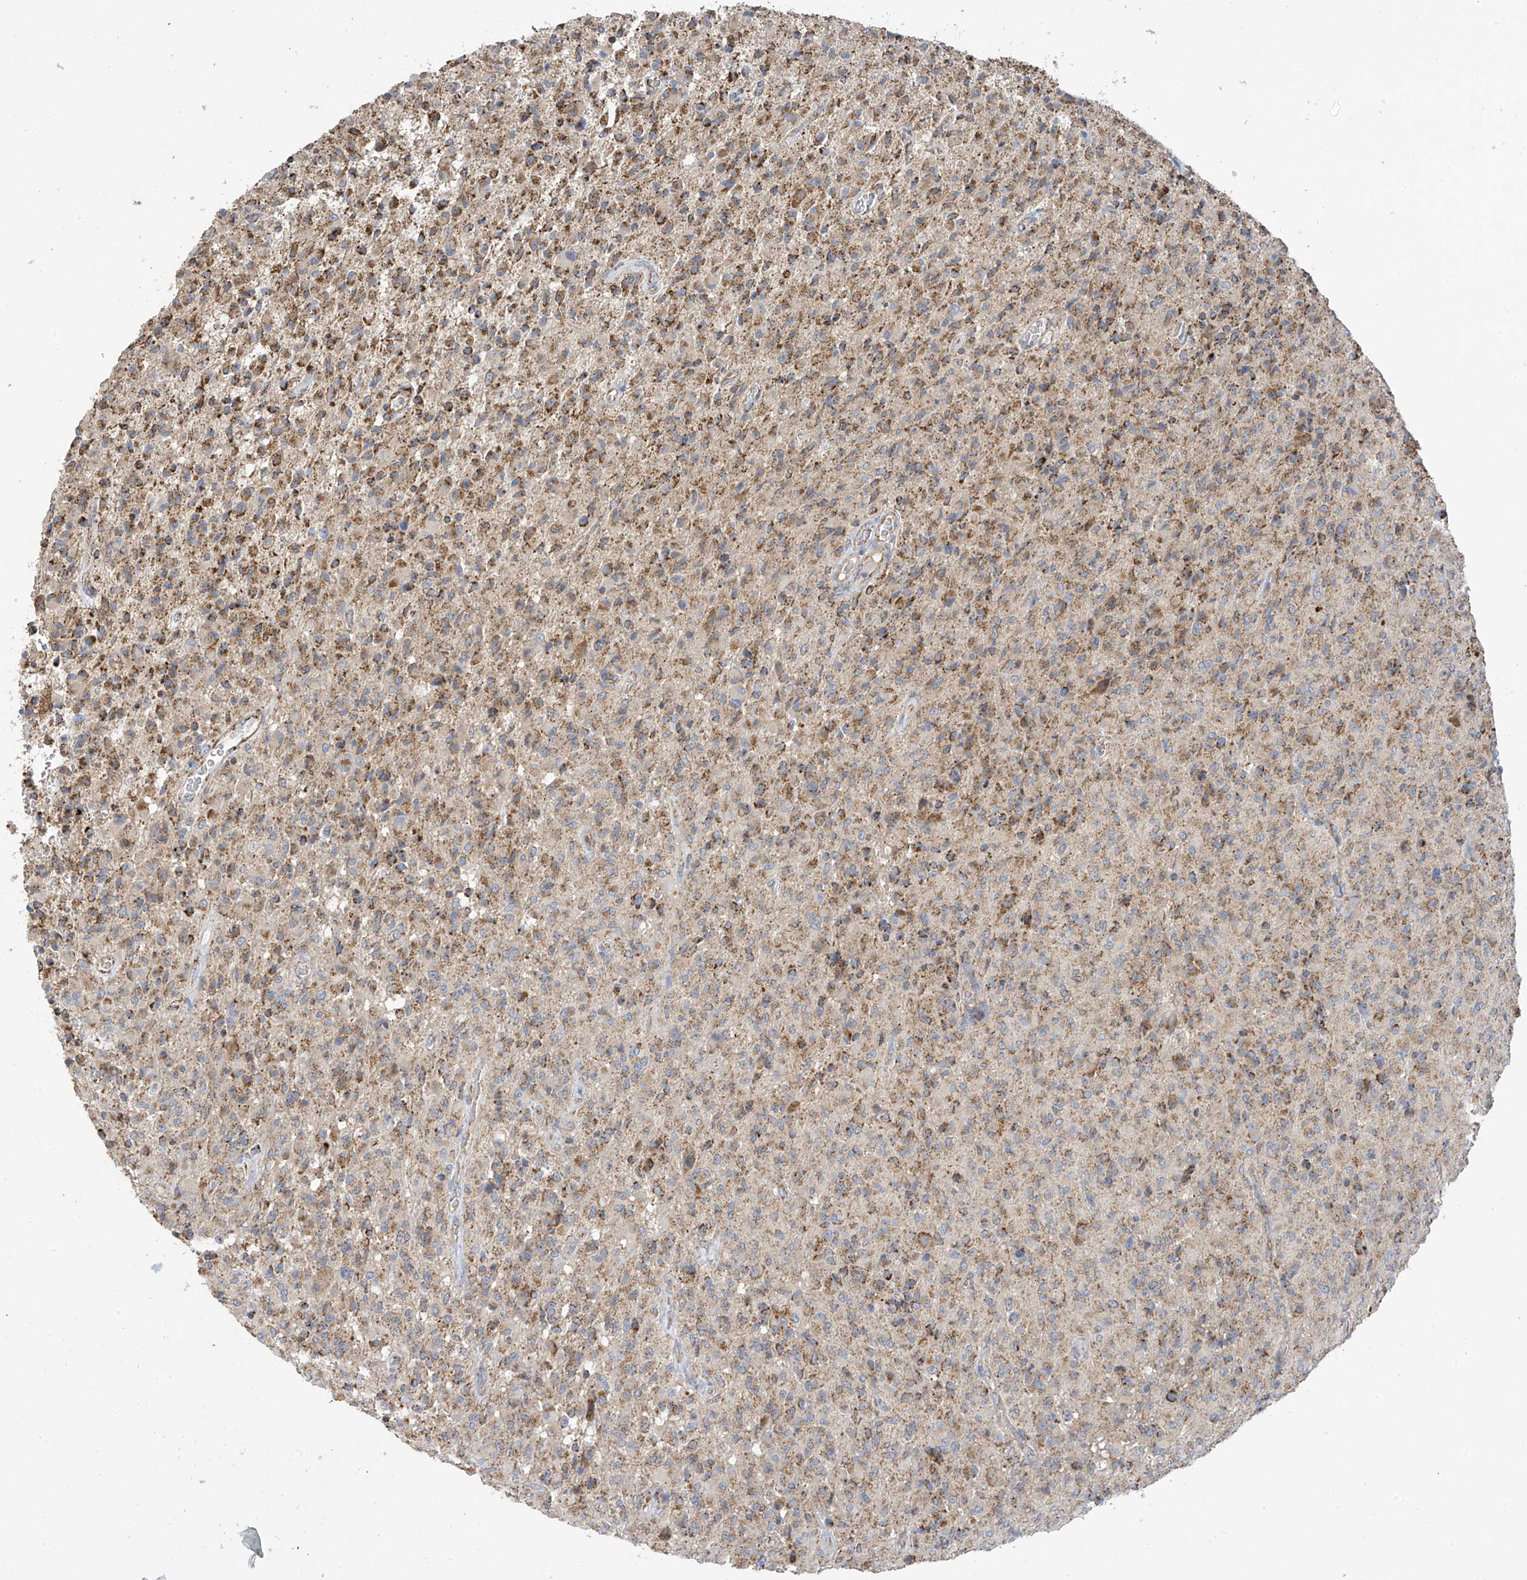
{"staining": {"intensity": "moderate", "quantity": ">75%", "location": "cytoplasmic/membranous"}, "tissue": "glioma", "cell_type": "Tumor cells", "image_type": "cancer", "snomed": [{"axis": "morphology", "description": "Glioma, malignant, High grade"}, {"axis": "topography", "description": "Brain"}], "caption": "Moderate cytoplasmic/membranous expression is appreciated in approximately >75% of tumor cells in malignant glioma (high-grade).", "gene": "PNPT1", "patient": {"sex": "female", "age": 57}}